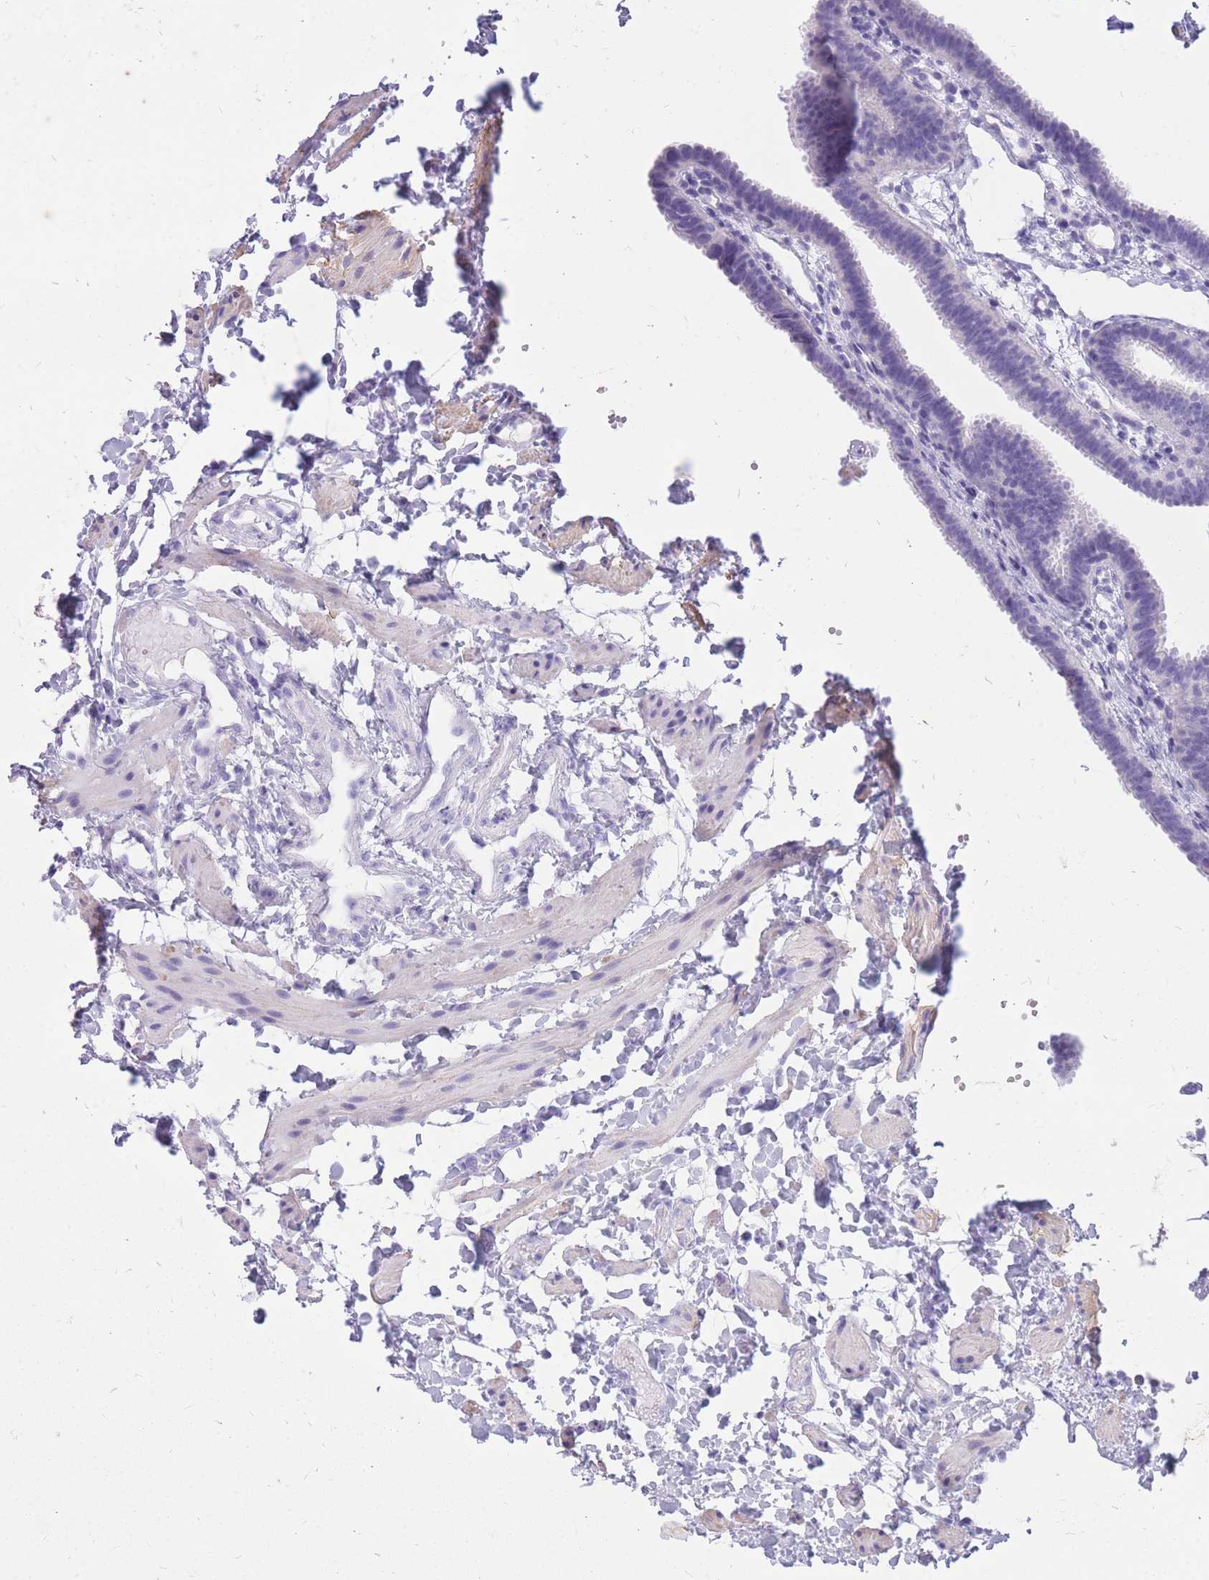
{"staining": {"intensity": "negative", "quantity": "none", "location": "none"}, "tissue": "fallopian tube", "cell_type": "Glandular cells", "image_type": "normal", "snomed": [{"axis": "morphology", "description": "Normal tissue, NOS"}, {"axis": "topography", "description": "Fallopian tube"}], "caption": "The micrograph shows no staining of glandular cells in unremarkable fallopian tube. (Stains: DAB (3,3'-diaminobenzidine) immunohistochemistry (IHC) with hematoxylin counter stain, Microscopy: brightfield microscopy at high magnification).", "gene": "CYP21A2", "patient": {"sex": "female", "age": 37}}